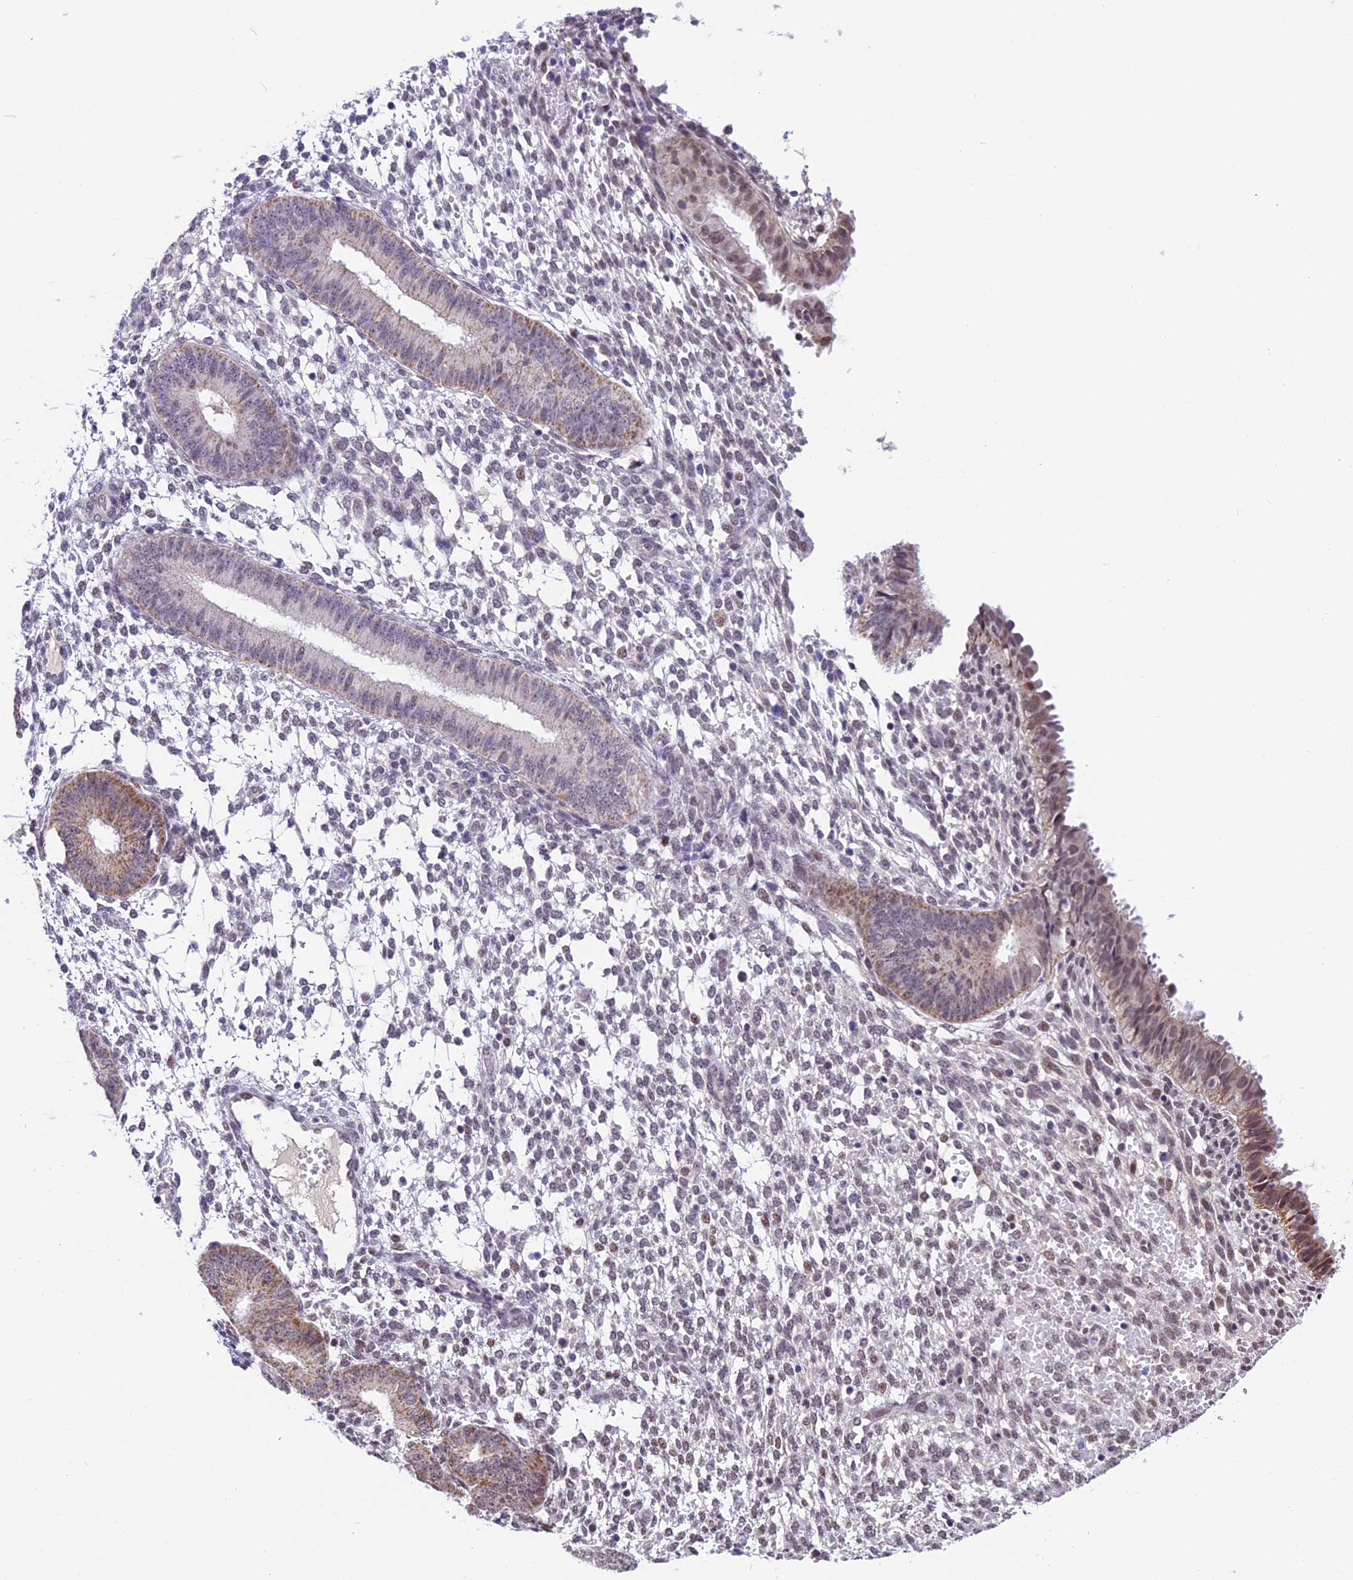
{"staining": {"intensity": "negative", "quantity": "none", "location": "none"}, "tissue": "endometrium", "cell_type": "Cells in endometrial stroma", "image_type": "normal", "snomed": [{"axis": "morphology", "description": "Normal tissue, NOS"}, {"axis": "topography", "description": "Endometrium"}], "caption": "This is an immunohistochemistry (IHC) photomicrograph of unremarkable human endometrium. There is no positivity in cells in endometrial stroma.", "gene": "CARS2", "patient": {"sex": "female", "age": 49}}